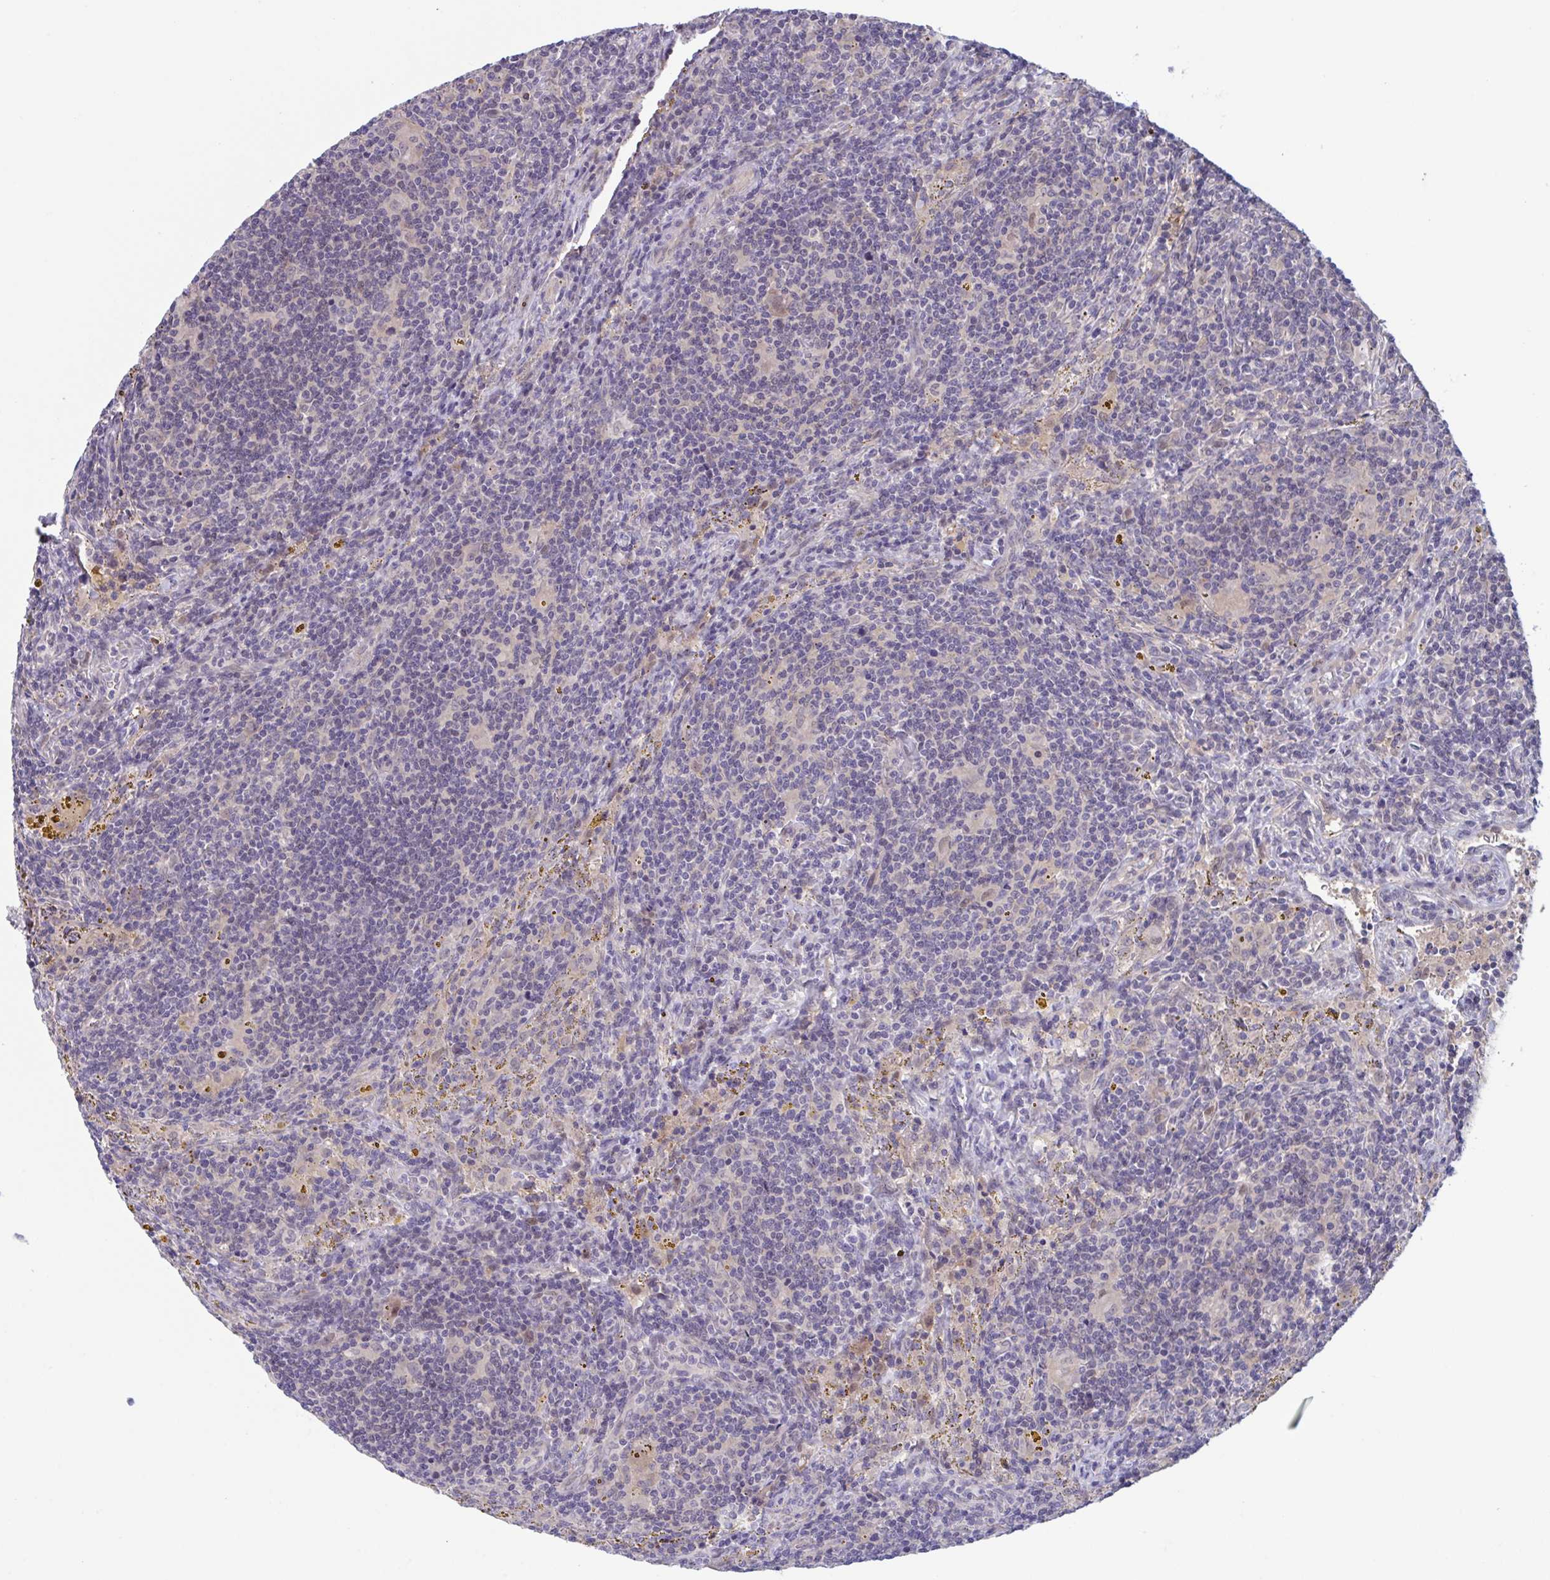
{"staining": {"intensity": "negative", "quantity": "none", "location": "none"}, "tissue": "lymphoma", "cell_type": "Tumor cells", "image_type": "cancer", "snomed": [{"axis": "morphology", "description": "Malignant lymphoma, non-Hodgkin's type, Low grade"}, {"axis": "topography", "description": "Spleen"}], "caption": "Immunohistochemistry (IHC) histopathology image of low-grade malignant lymphoma, non-Hodgkin's type stained for a protein (brown), which exhibits no positivity in tumor cells.", "gene": "RIOK1", "patient": {"sex": "female", "age": 70}}